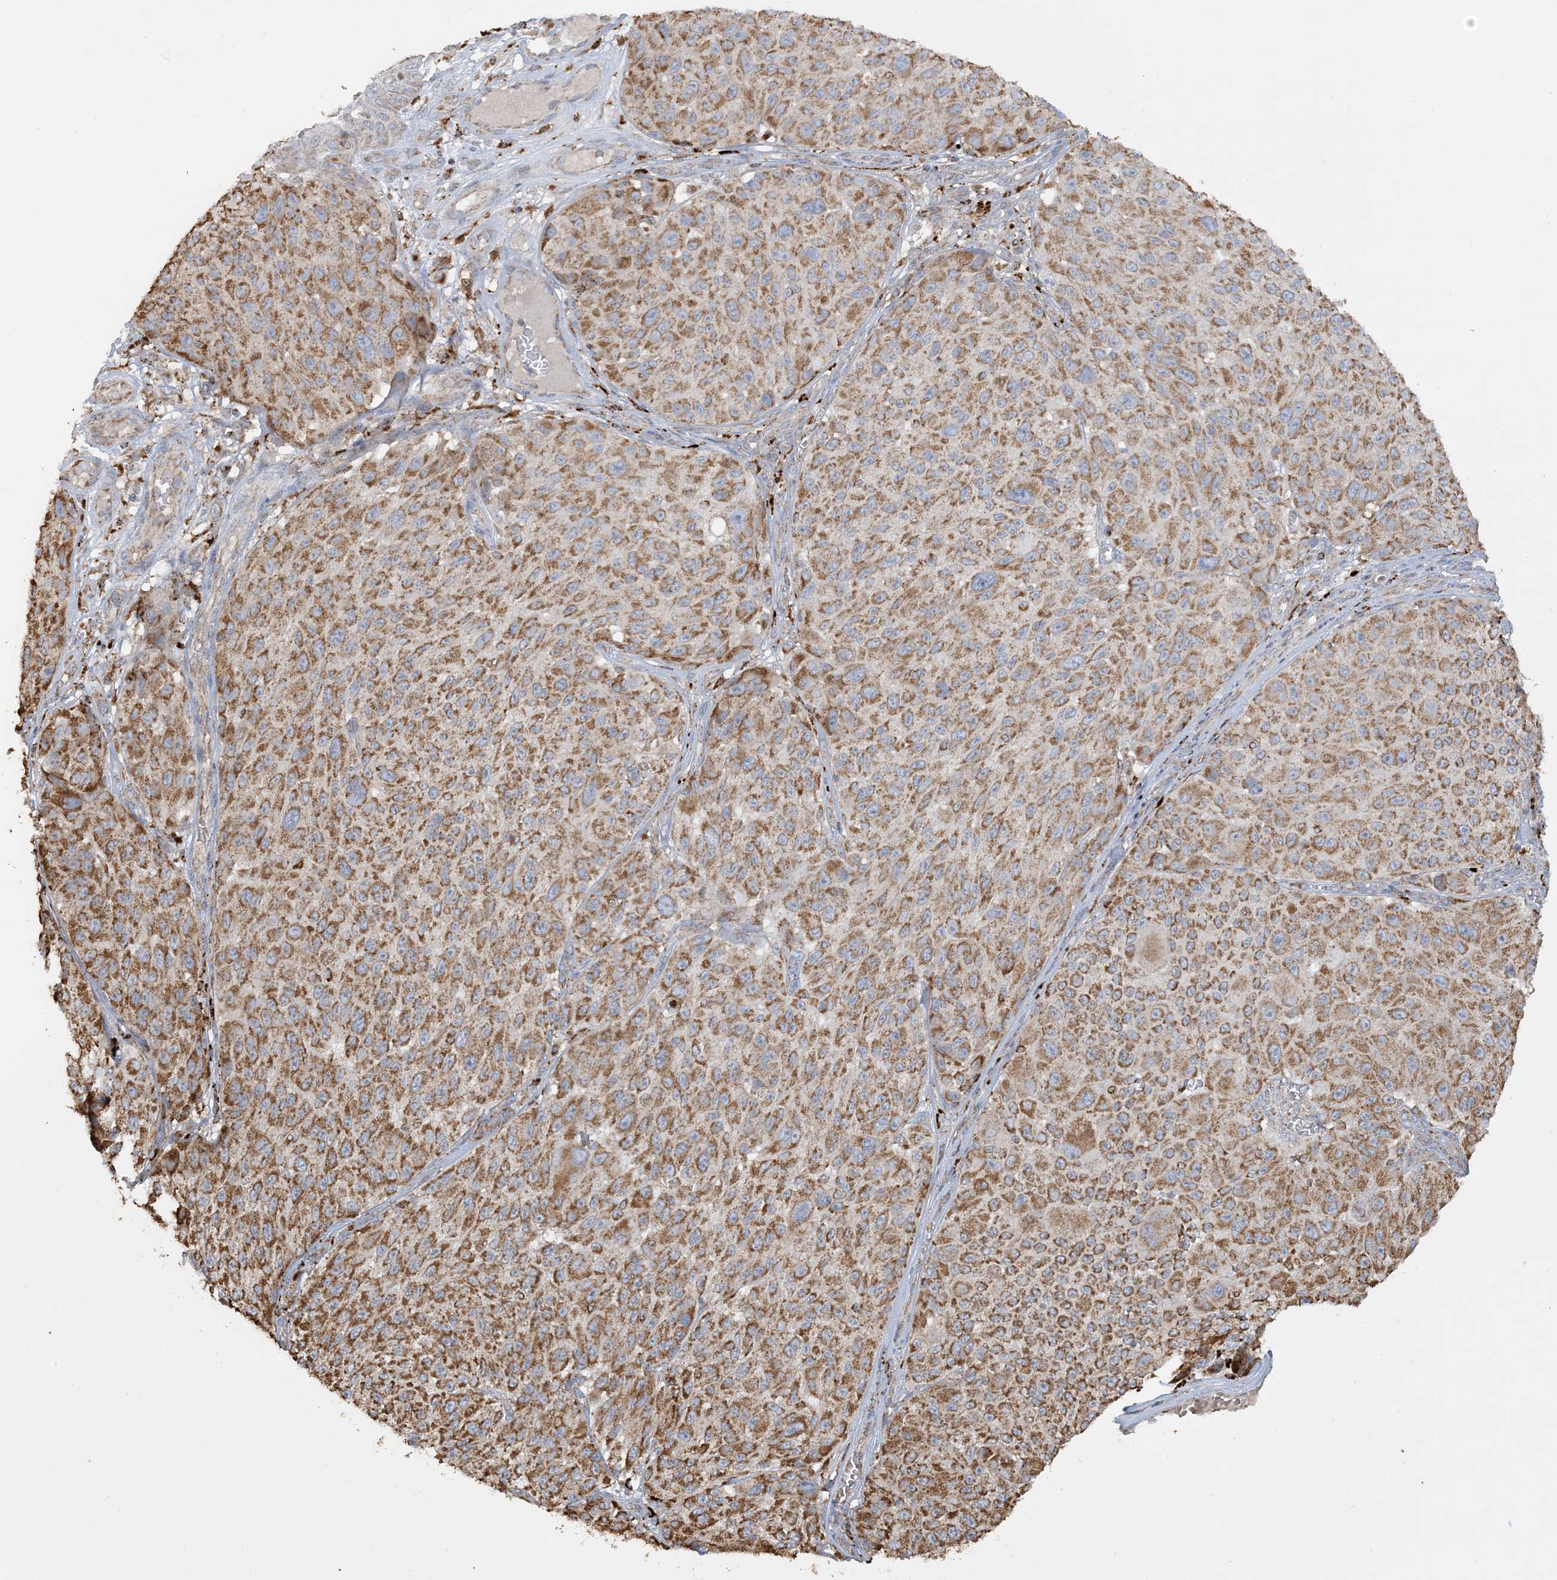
{"staining": {"intensity": "moderate", "quantity": ">75%", "location": "cytoplasmic/membranous"}, "tissue": "melanoma", "cell_type": "Tumor cells", "image_type": "cancer", "snomed": [{"axis": "morphology", "description": "Malignant melanoma, NOS"}, {"axis": "topography", "description": "Skin"}], "caption": "Moderate cytoplasmic/membranous expression is identified in about >75% of tumor cells in melanoma.", "gene": "AGA", "patient": {"sex": "male", "age": 83}}